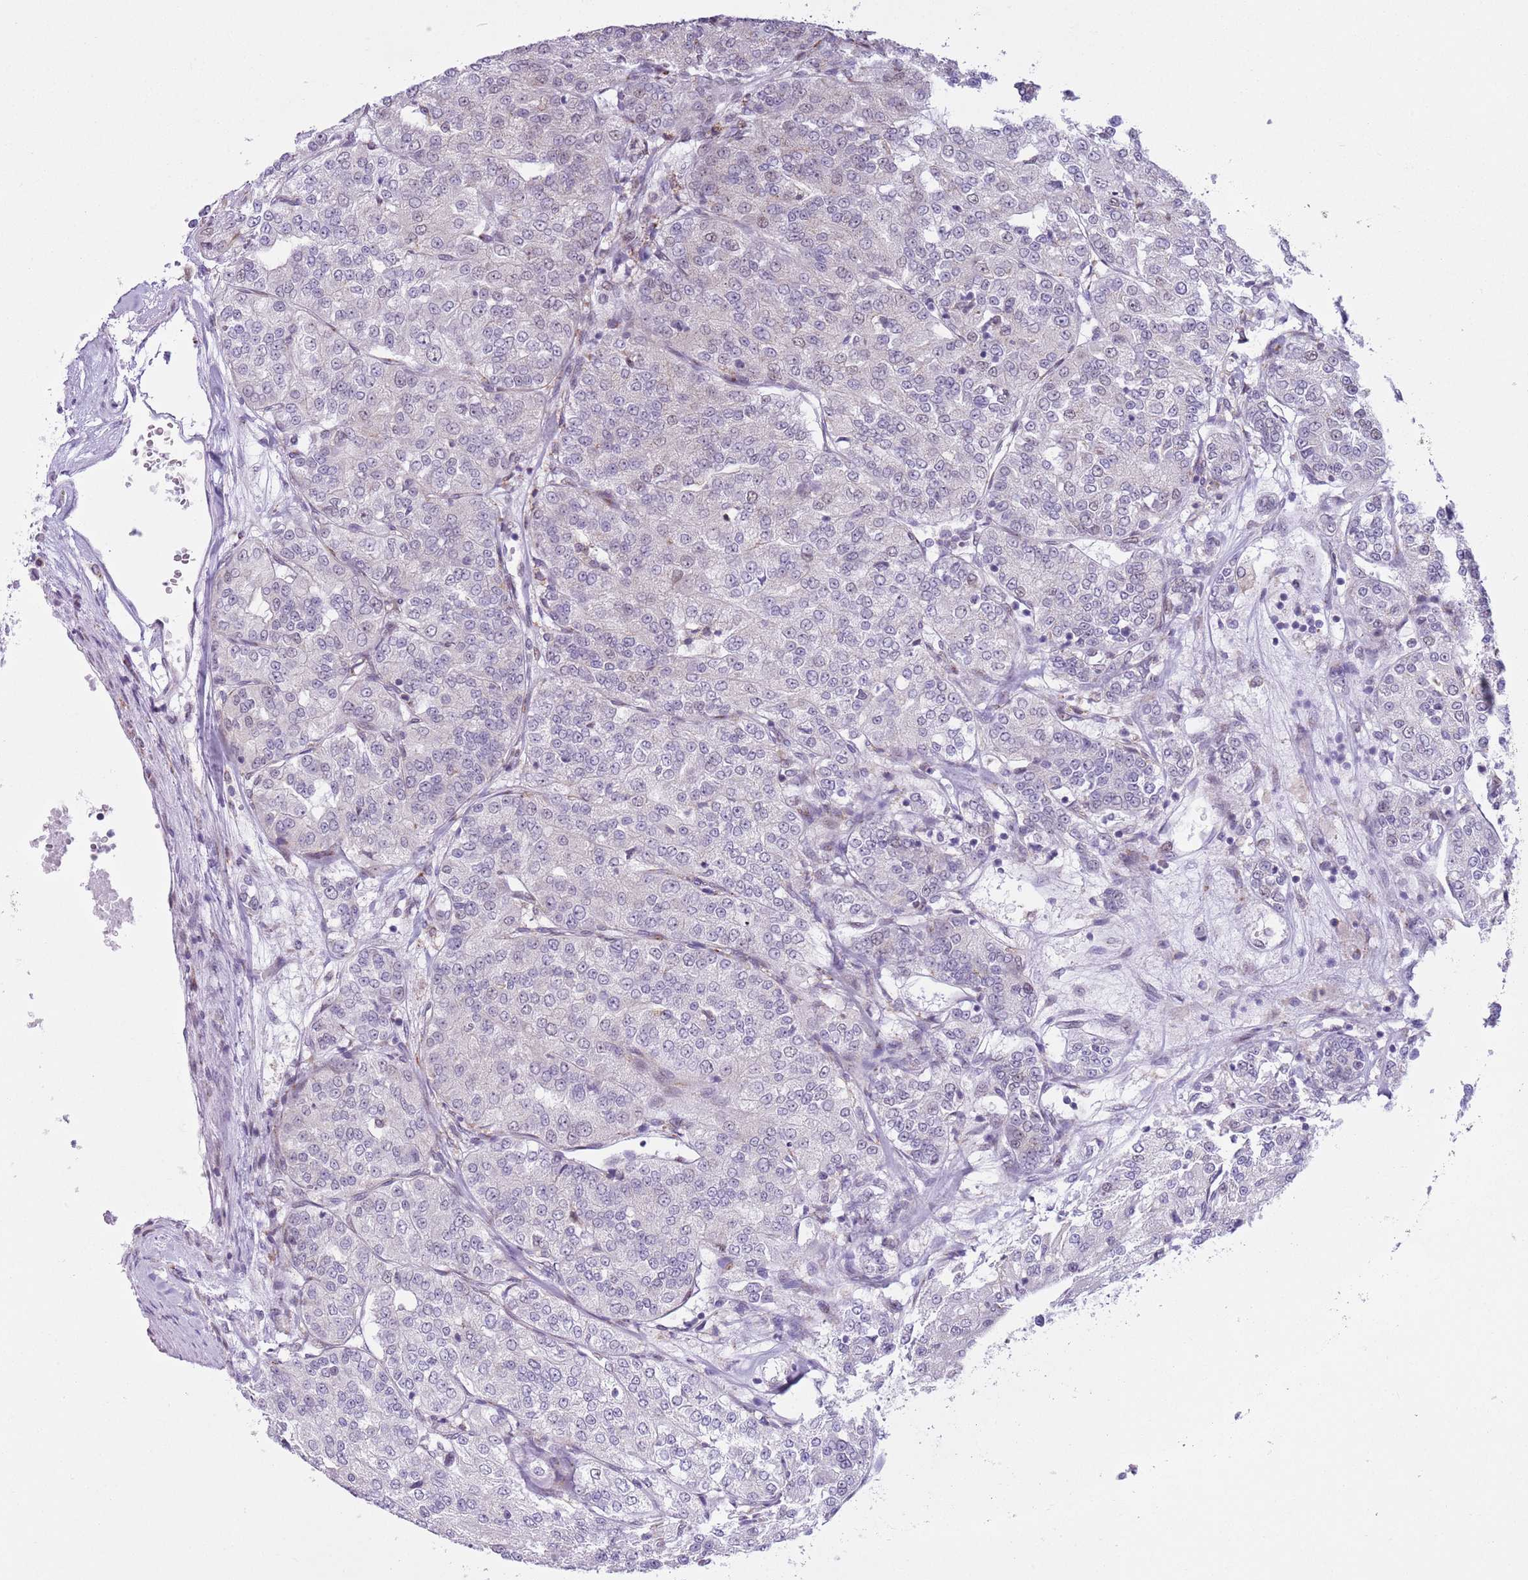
{"staining": {"intensity": "negative", "quantity": "none", "location": "none"}, "tissue": "renal cancer", "cell_type": "Tumor cells", "image_type": "cancer", "snomed": [{"axis": "morphology", "description": "Adenocarcinoma, NOS"}, {"axis": "topography", "description": "Kidney"}], "caption": "Immunohistochemistry image of neoplastic tissue: human renal cancer stained with DAB (3,3'-diaminobenzidine) displays no significant protein staining in tumor cells. (Immunohistochemistry (ihc), brightfield microscopy, high magnification).", "gene": "ZNF576", "patient": {"sex": "female", "age": 63}}